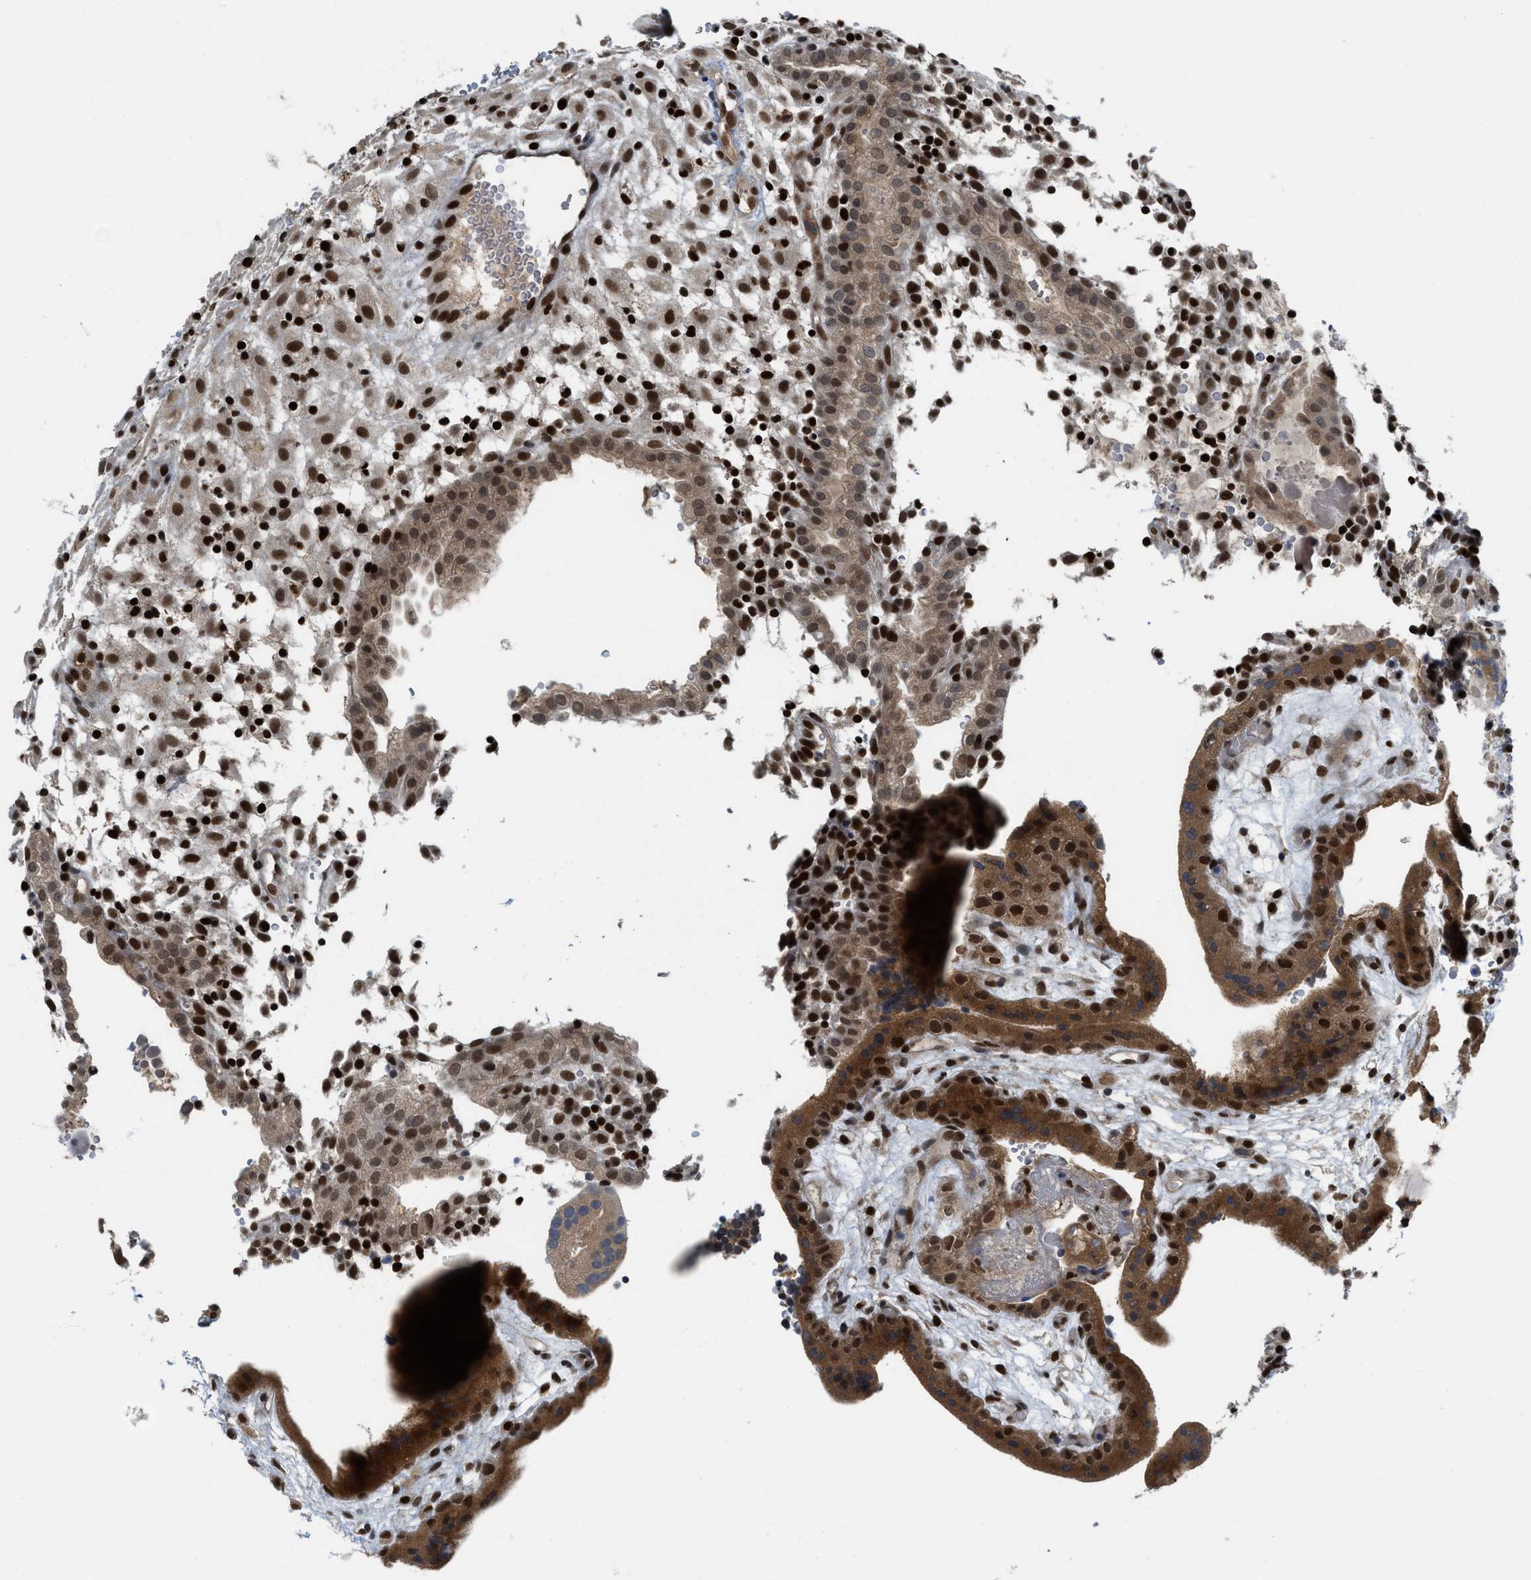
{"staining": {"intensity": "moderate", "quantity": "<25%", "location": "nuclear"}, "tissue": "placenta", "cell_type": "Decidual cells", "image_type": "normal", "snomed": [{"axis": "morphology", "description": "Normal tissue, NOS"}, {"axis": "topography", "description": "Placenta"}], "caption": "About <25% of decidual cells in benign human placenta reveal moderate nuclear protein positivity as visualized by brown immunohistochemical staining.", "gene": "RFX5", "patient": {"sex": "female", "age": 18}}